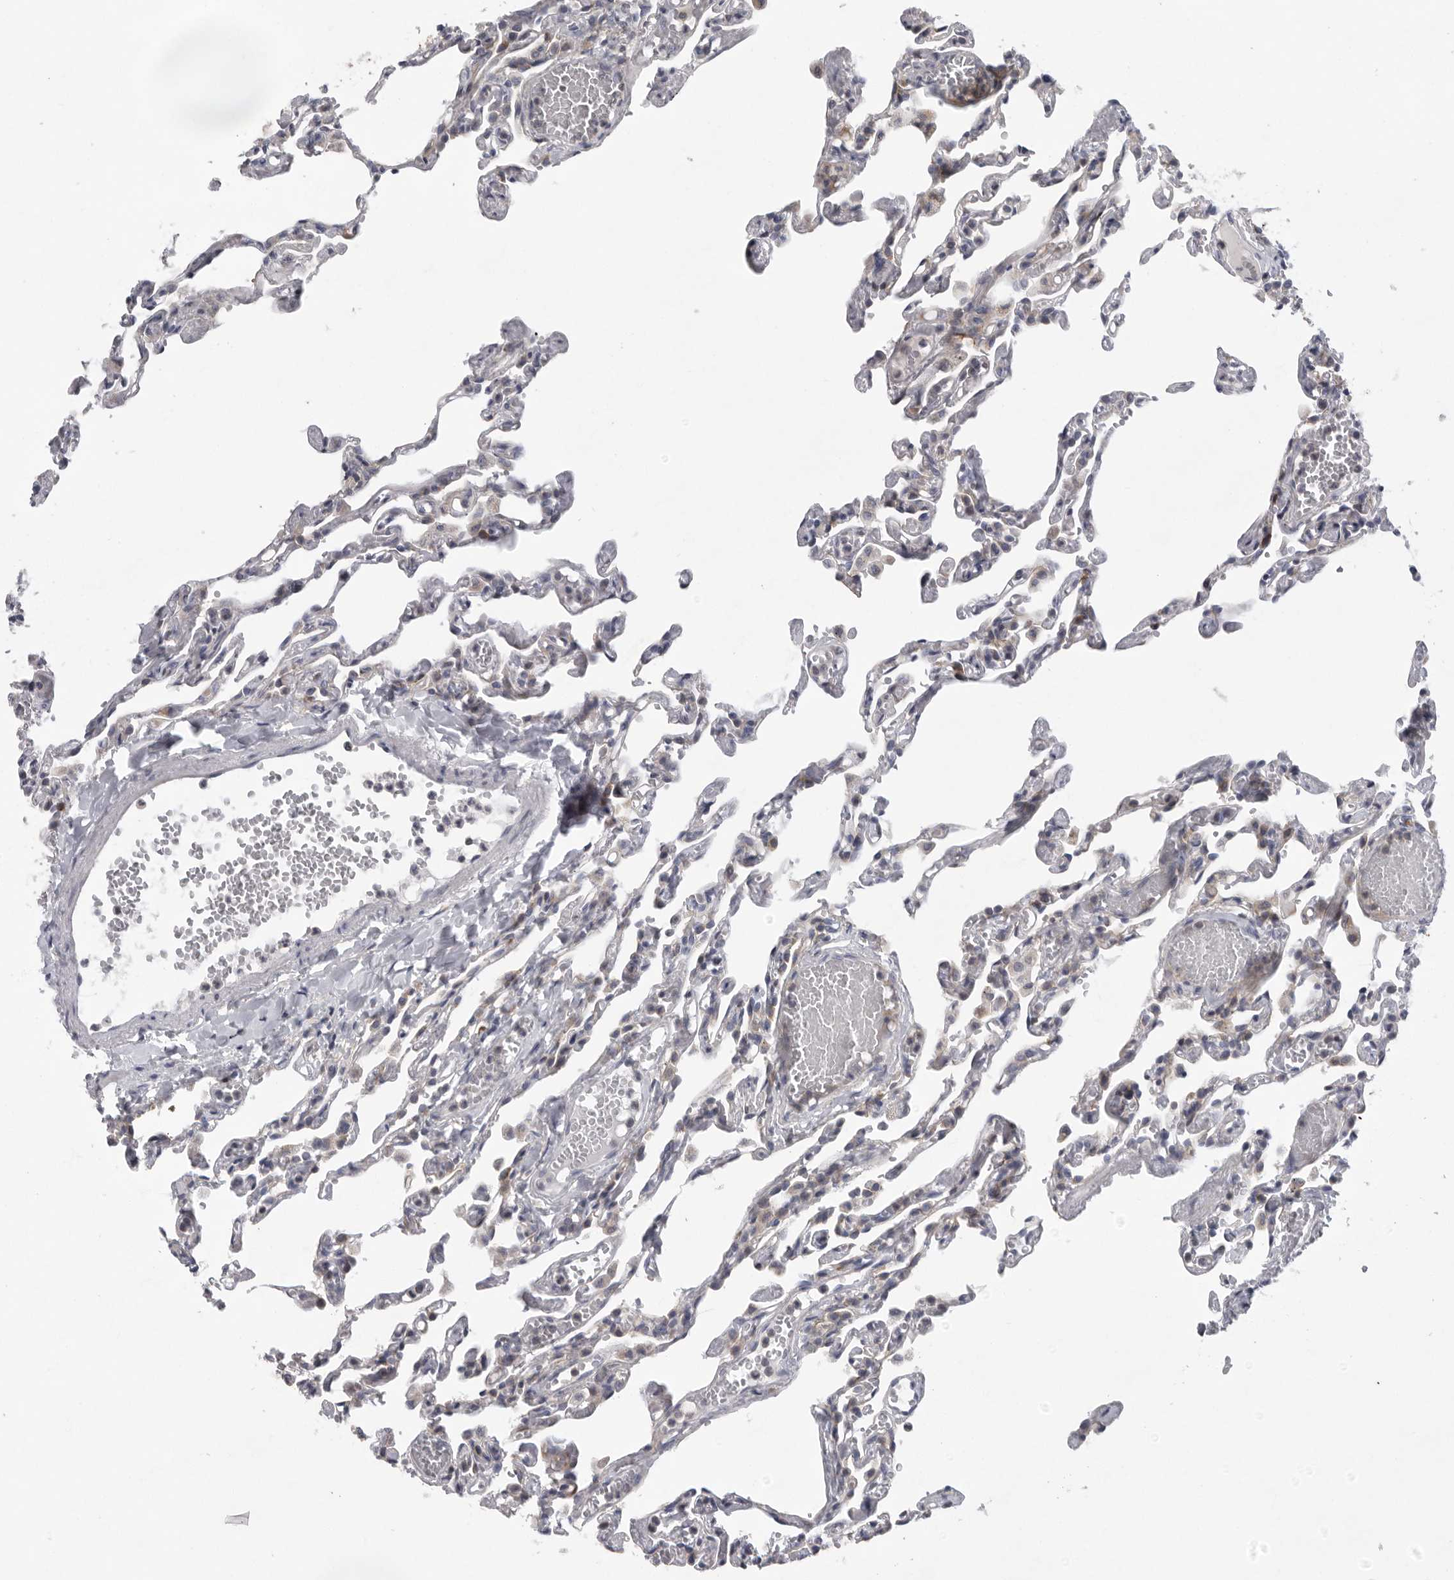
{"staining": {"intensity": "weak", "quantity": "25%-75%", "location": "cytoplasmic/membranous"}, "tissue": "lung", "cell_type": "Alveolar cells", "image_type": "normal", "snomed": [{"axis": "morphology", "description": "Normal tissue, NOS"}, {"axis": "topography", "description": "Lung"}], "caption": "Unremarkable lung exhibits weak cytoplasmic/membranous positivity in about 25%-75% of alveolar cells.", "gene": "USP24", "patient": {"sex": "male", "age": 21}}